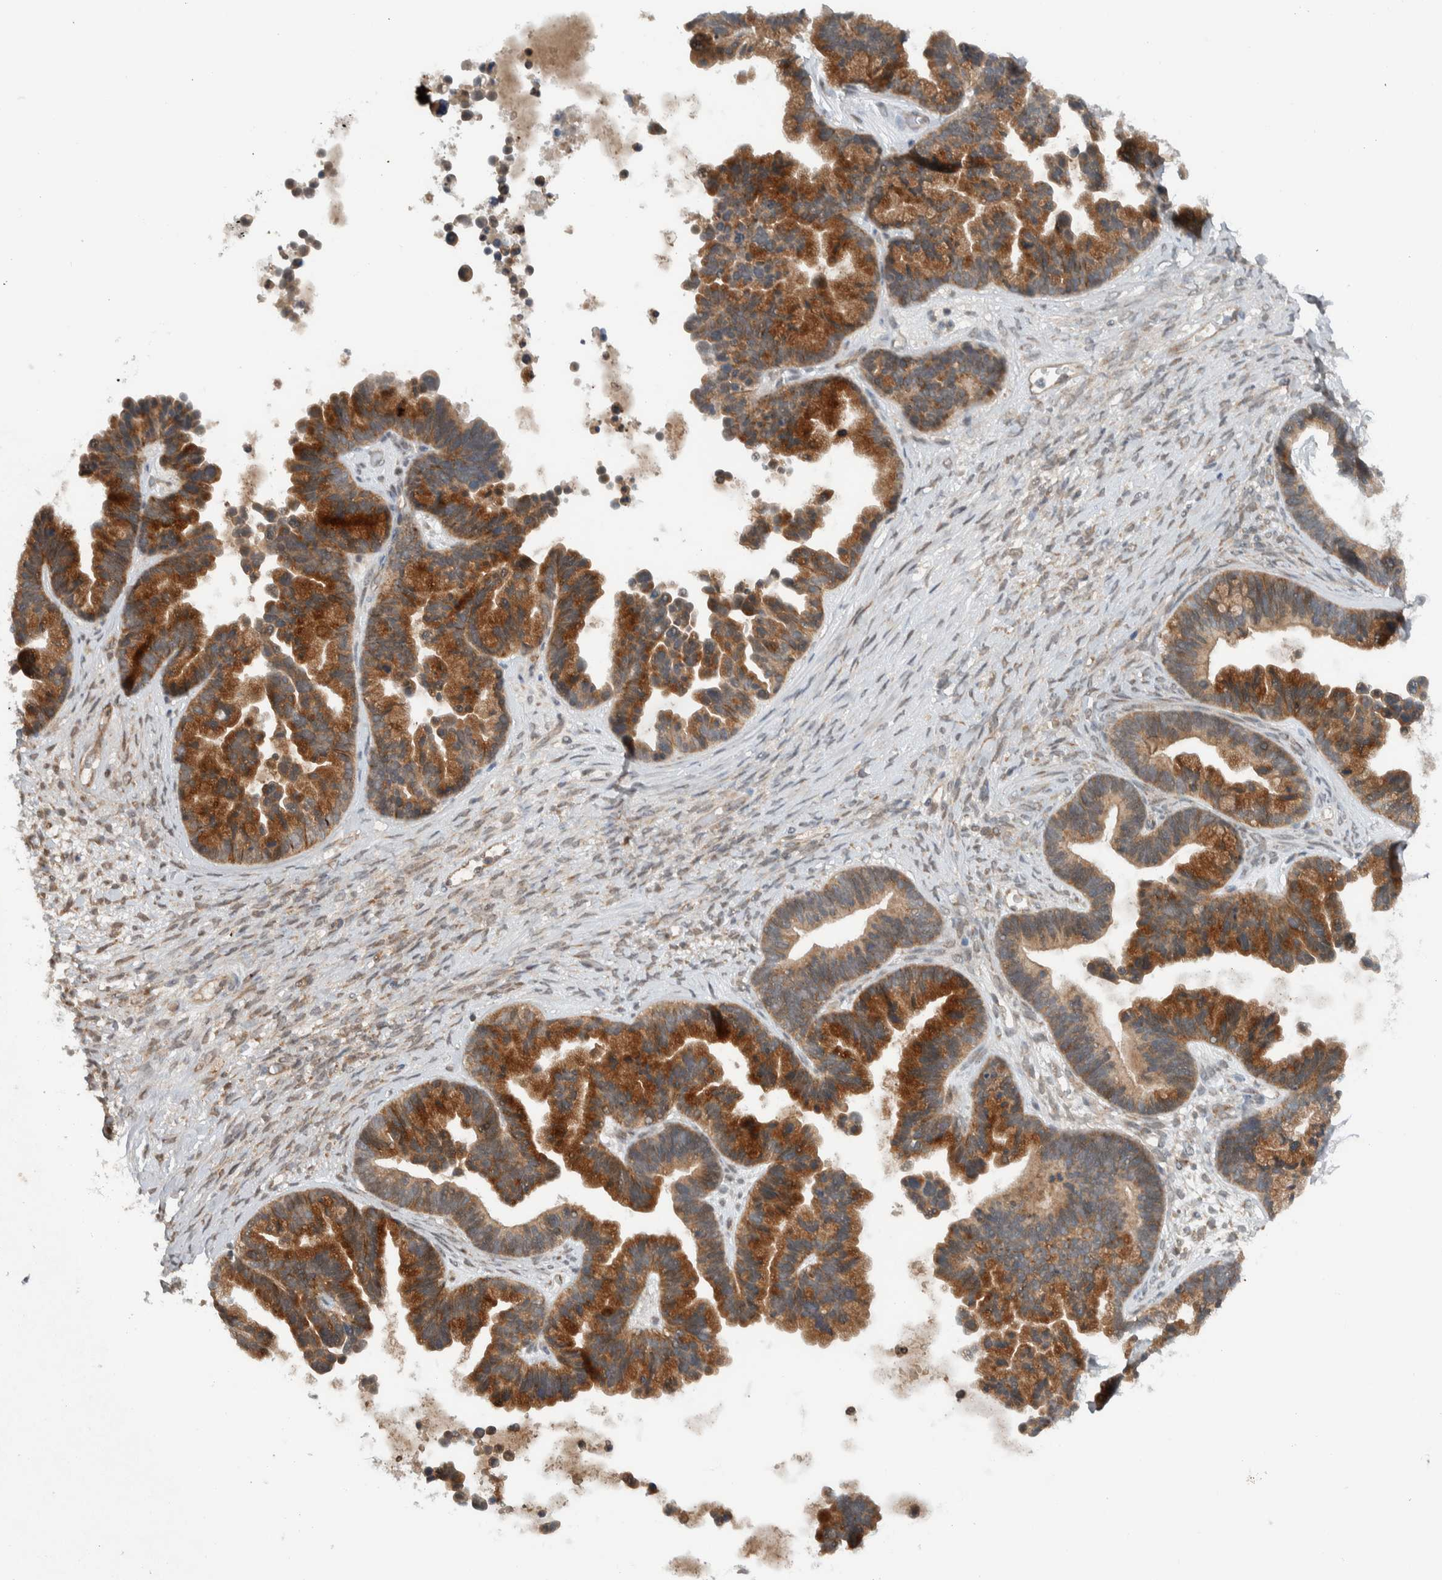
{"staining": {"intensity": "moderate", "quantity": ">75%", "location": "cytoplasmic/membranous"}, "tissue": "ovarian cancer", "cell_type": "Tumor cells", "image_type": "cancer", "snomed": [{"axis": "morphology", "description": "Cystadenocarcinoma, serous, NOS"}, {"axis": "topography", "description": "Ovary"}], "caption": "An immunohistochemistry (IHC) photomicrograph of tumor tissue is shown. Protein staining in brown highlights moderate cytoplasmic/membranous positivity in serous cystadenocarcinoma (ovarian) within tumor cells. Ihc stains the protein in brown and the nuclei are stained blue.", "gene": "KLHL6", "patient": {"sex": "female", "age": 56}}